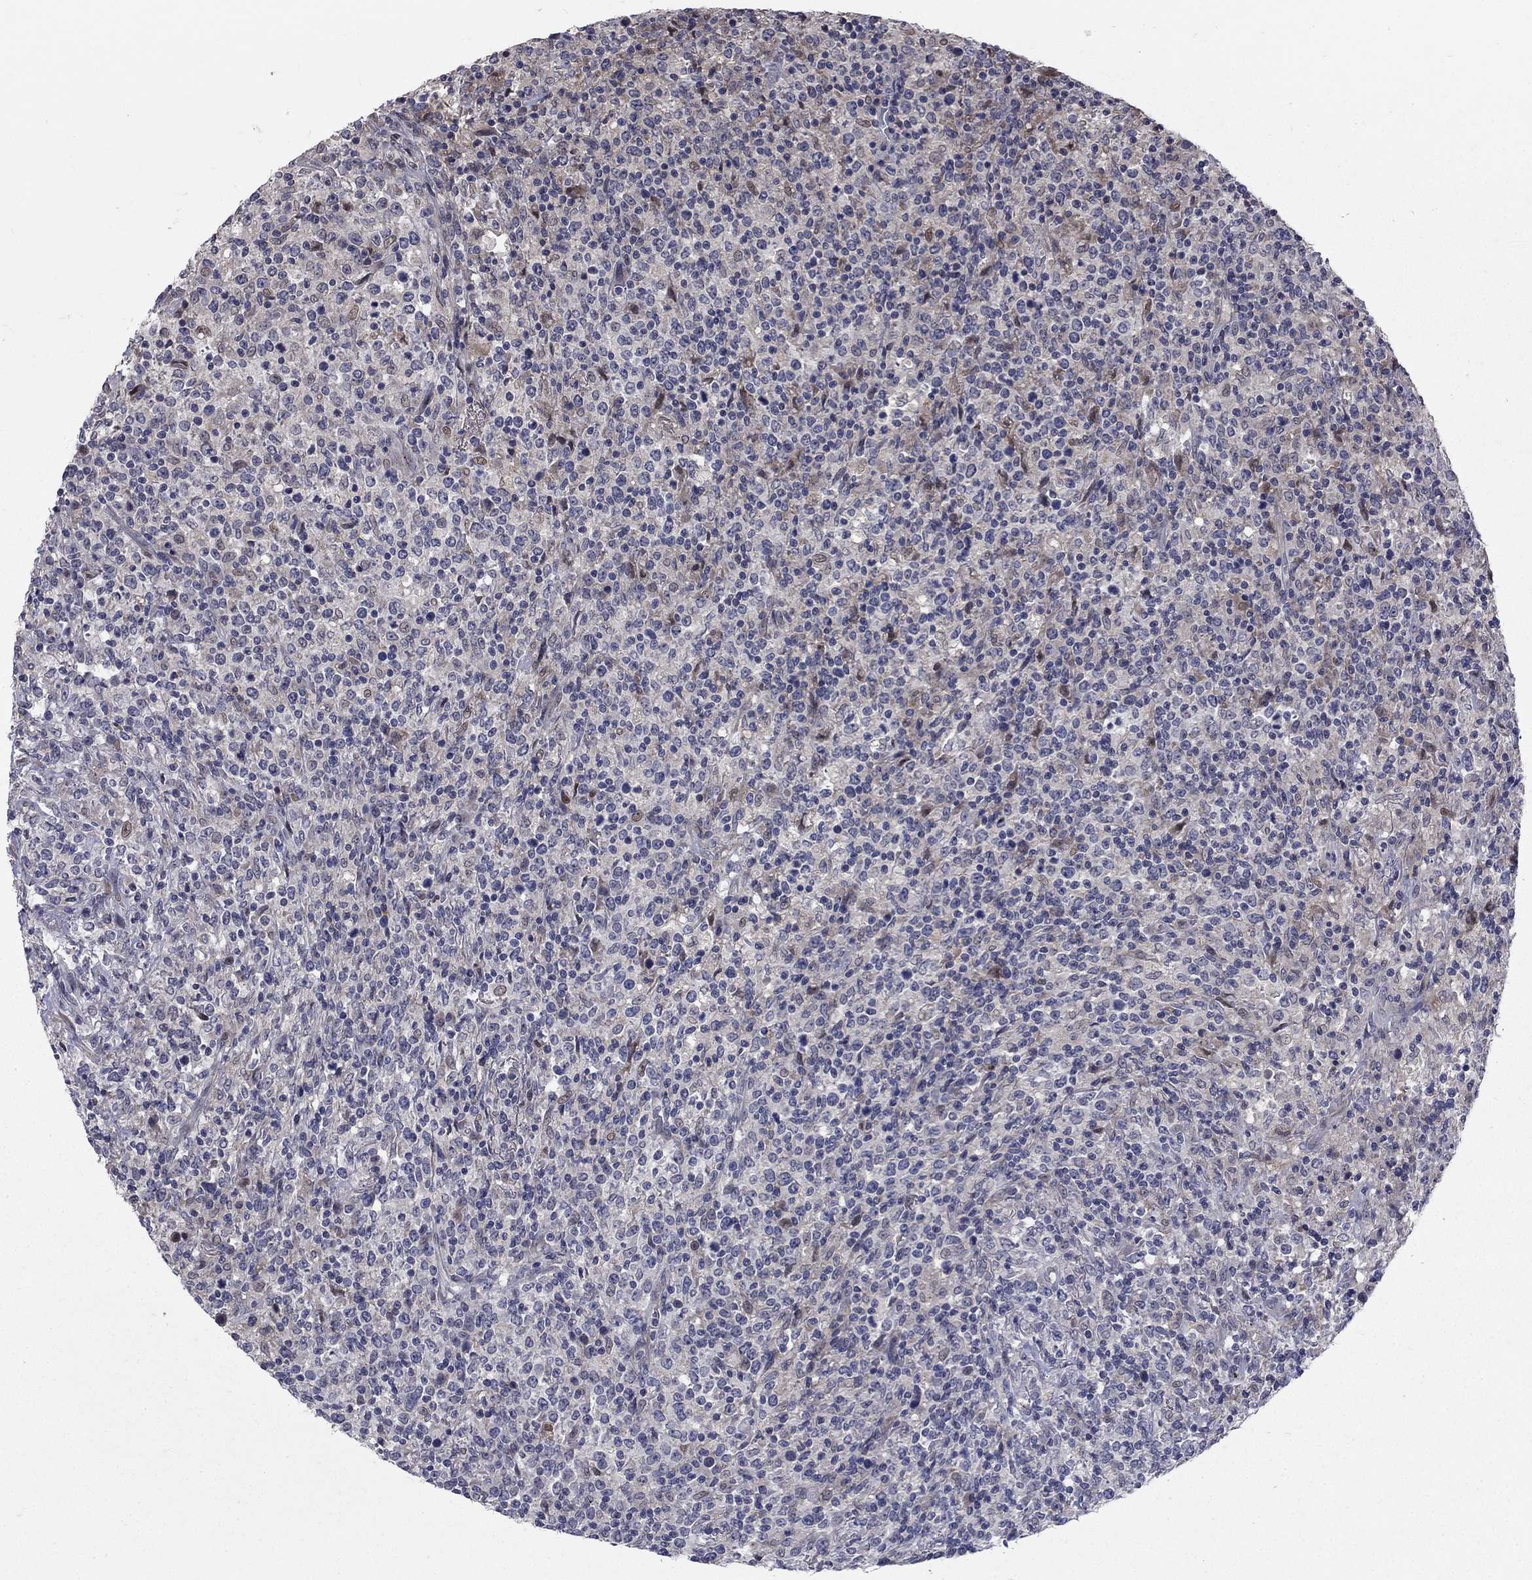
{"staining": {"intensity": "negative", "quantity": "none", "location": "none"}, "tissue": "lymphoma", "cell_type": "Tumor cells", "image_type": "cancer", "snomed": [{"axis": "morphology", "description": "Malignant lymphoma, non-Hodgkin's type, High grade"}, {"axis": "topography", "description": "Lung"}], "caption": "High magnification brightfield microscopy of malignant lymphoma, non-Hodgkin's type (high-grade) stained with DAB (brown) and counterstained with hematoxylin (blue): tumor cells show no significant expression.", "gene": "FAM3B", "patient": {"sex": "male", "age": 79}}